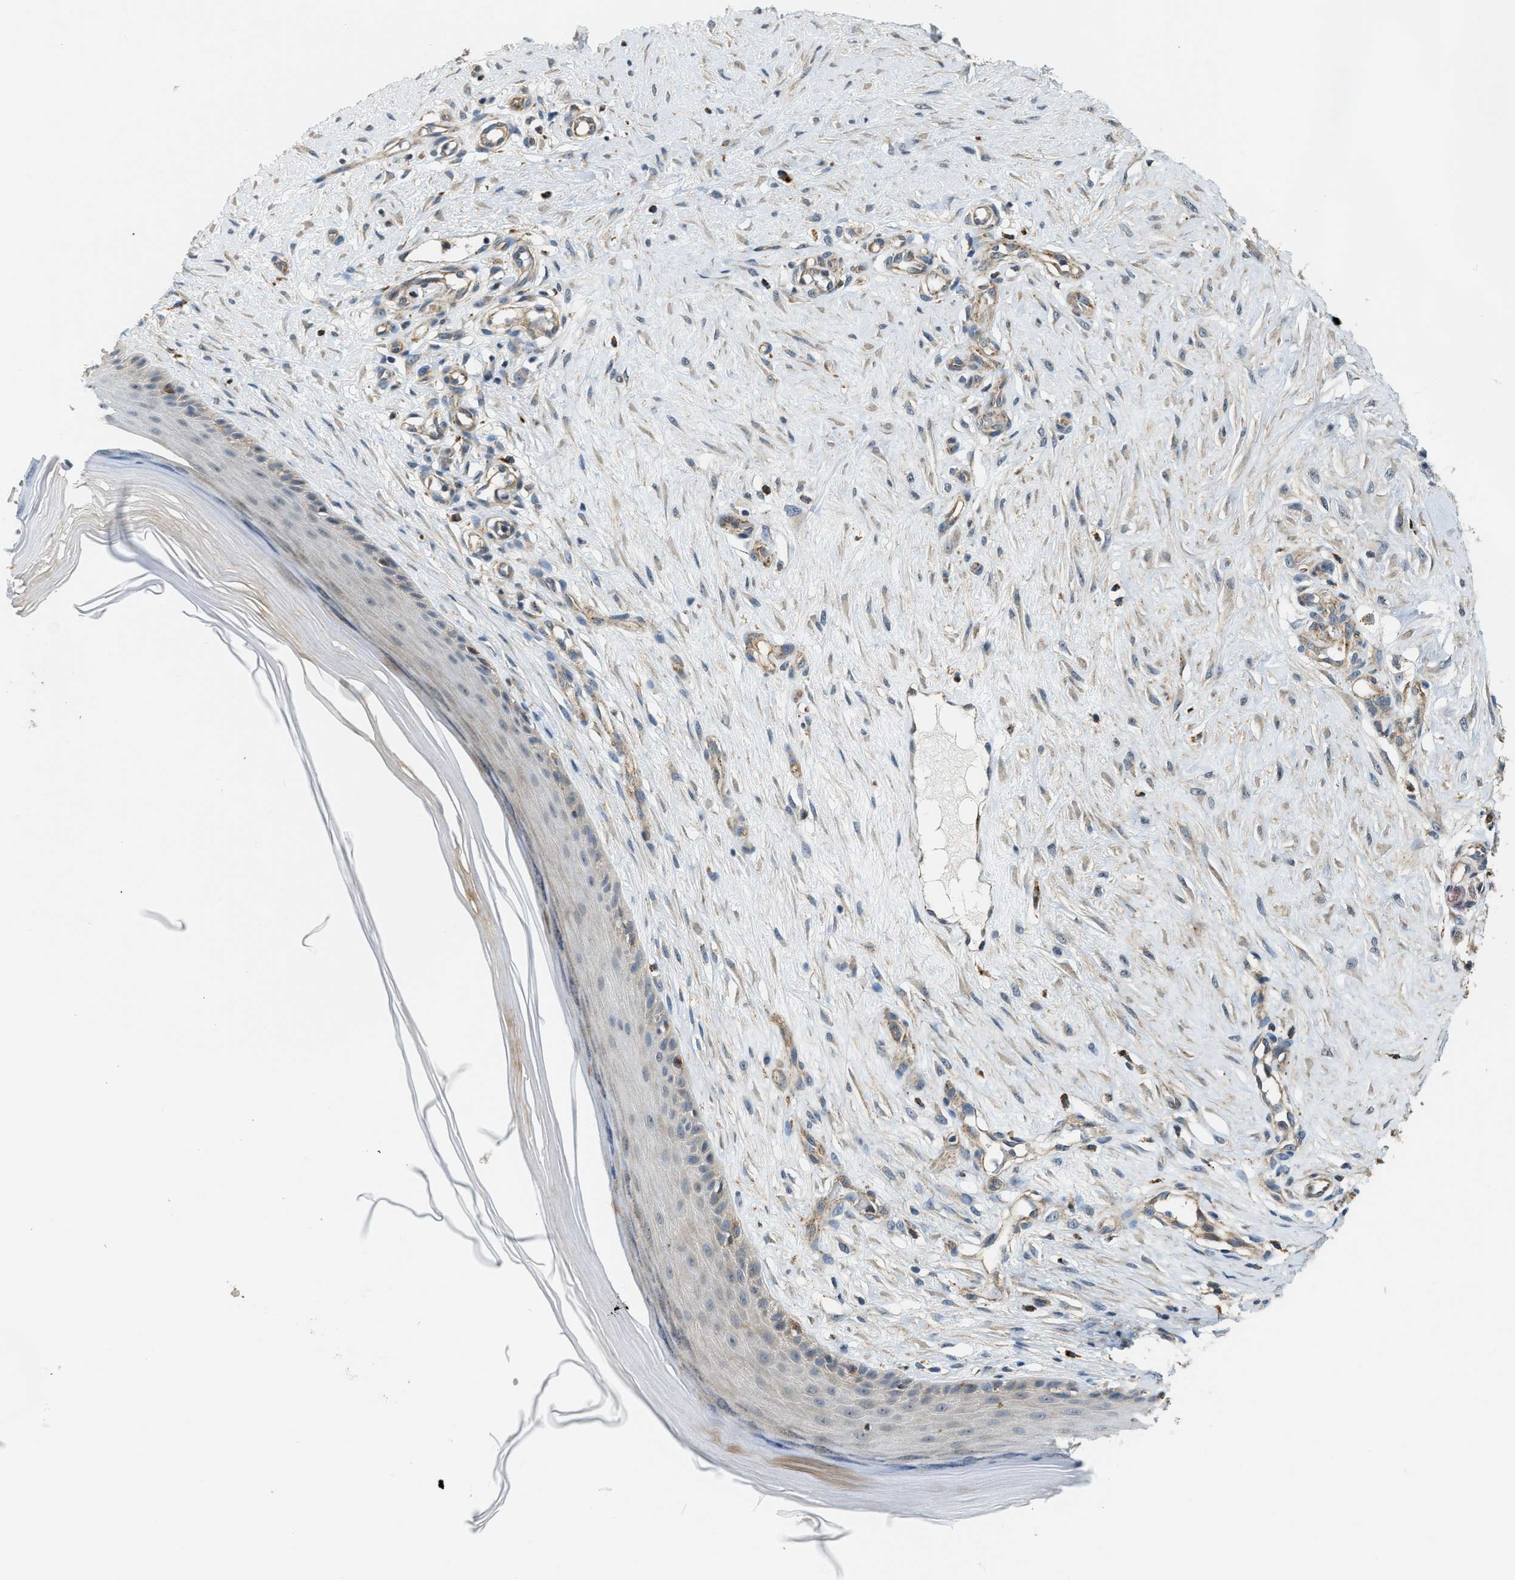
{"staining": {"intensity": "weak", "quantity": "25%-75%", "location": "cytoplasmic/membranous"}, "tissue": "skin", "cell_type": "Fibroblasts", "image_type": "normal", "snomed": [{"axis": "morphology", "description": "Normal tissue, NOS"}, {"axis": "topography", "description": "Skin"}], "caption": "The image shows immunohistochemical staining of normal skin. There is weak cytoplasmic/membranous expression is present in about 25%-75% of fibroblasts.", "gene": "STARD3NL", "patient": {"sex": "male", "age": 41}}